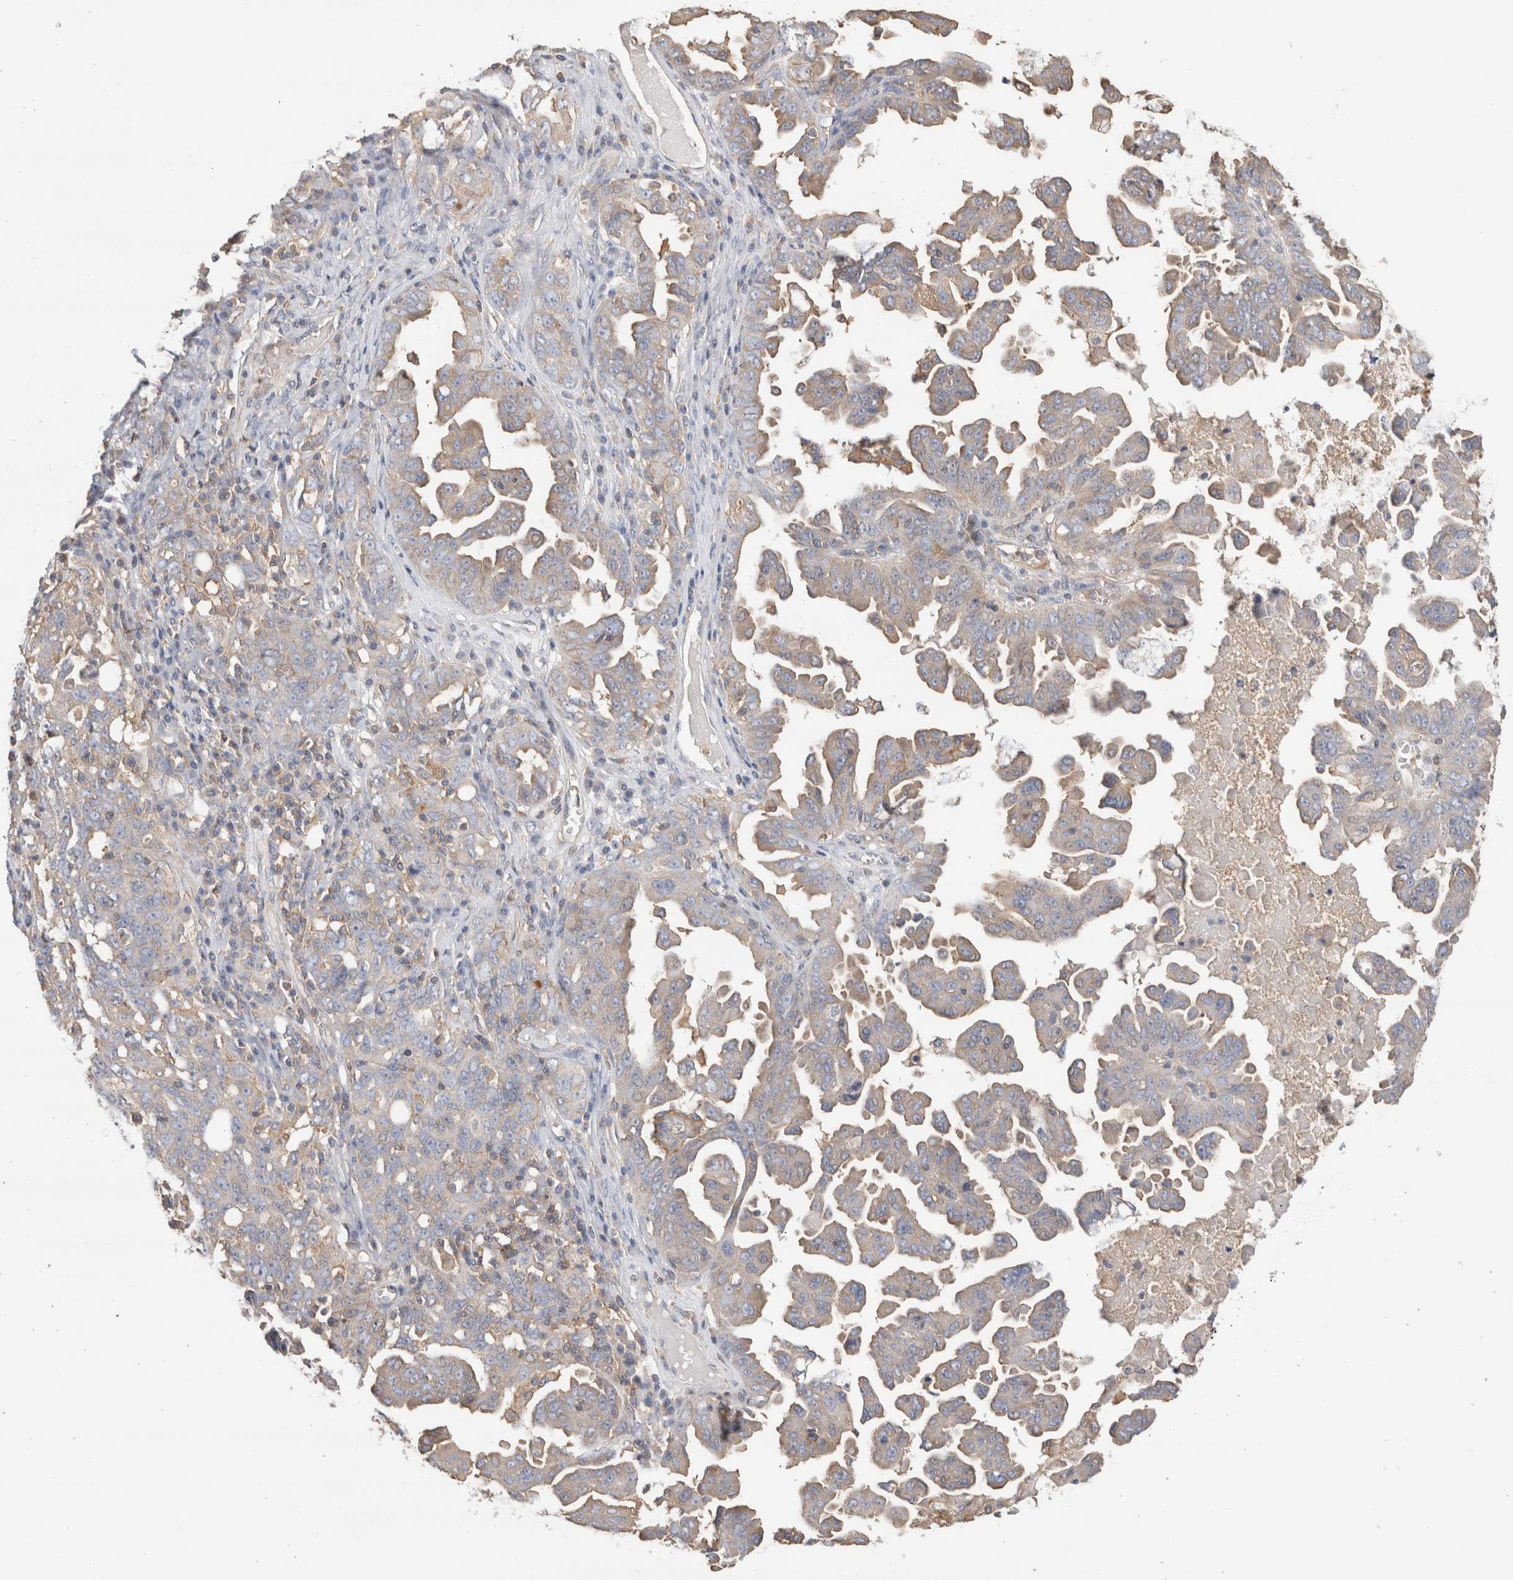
{"staining": {"intensity": "weak", "quantity": "25%-75%", "location": "cytoplasmic/membranous"}, "tissue": "ovarian cancer", "cell_type": "Tumor cells", "image_type": "cancer", "snomed": [{"axis": "morphology", "description": "Carcinoma, endometroid"}, {"axis": "topography", "description": "Ovary"}], "caption": "IHC histopathology image of neoplastic tissue: ovarian cancer (endometroid carcinoma) stained using immunohistochemistry (IHC) demonstrates low levels of weak protein expression localized specifically in the cytoplasmic/membranous of tumor cells, appearing as a cytoplasmic/membranous brown color.", "gene": "CFAP418", "patient": {"sex": "female", "age": 62}}